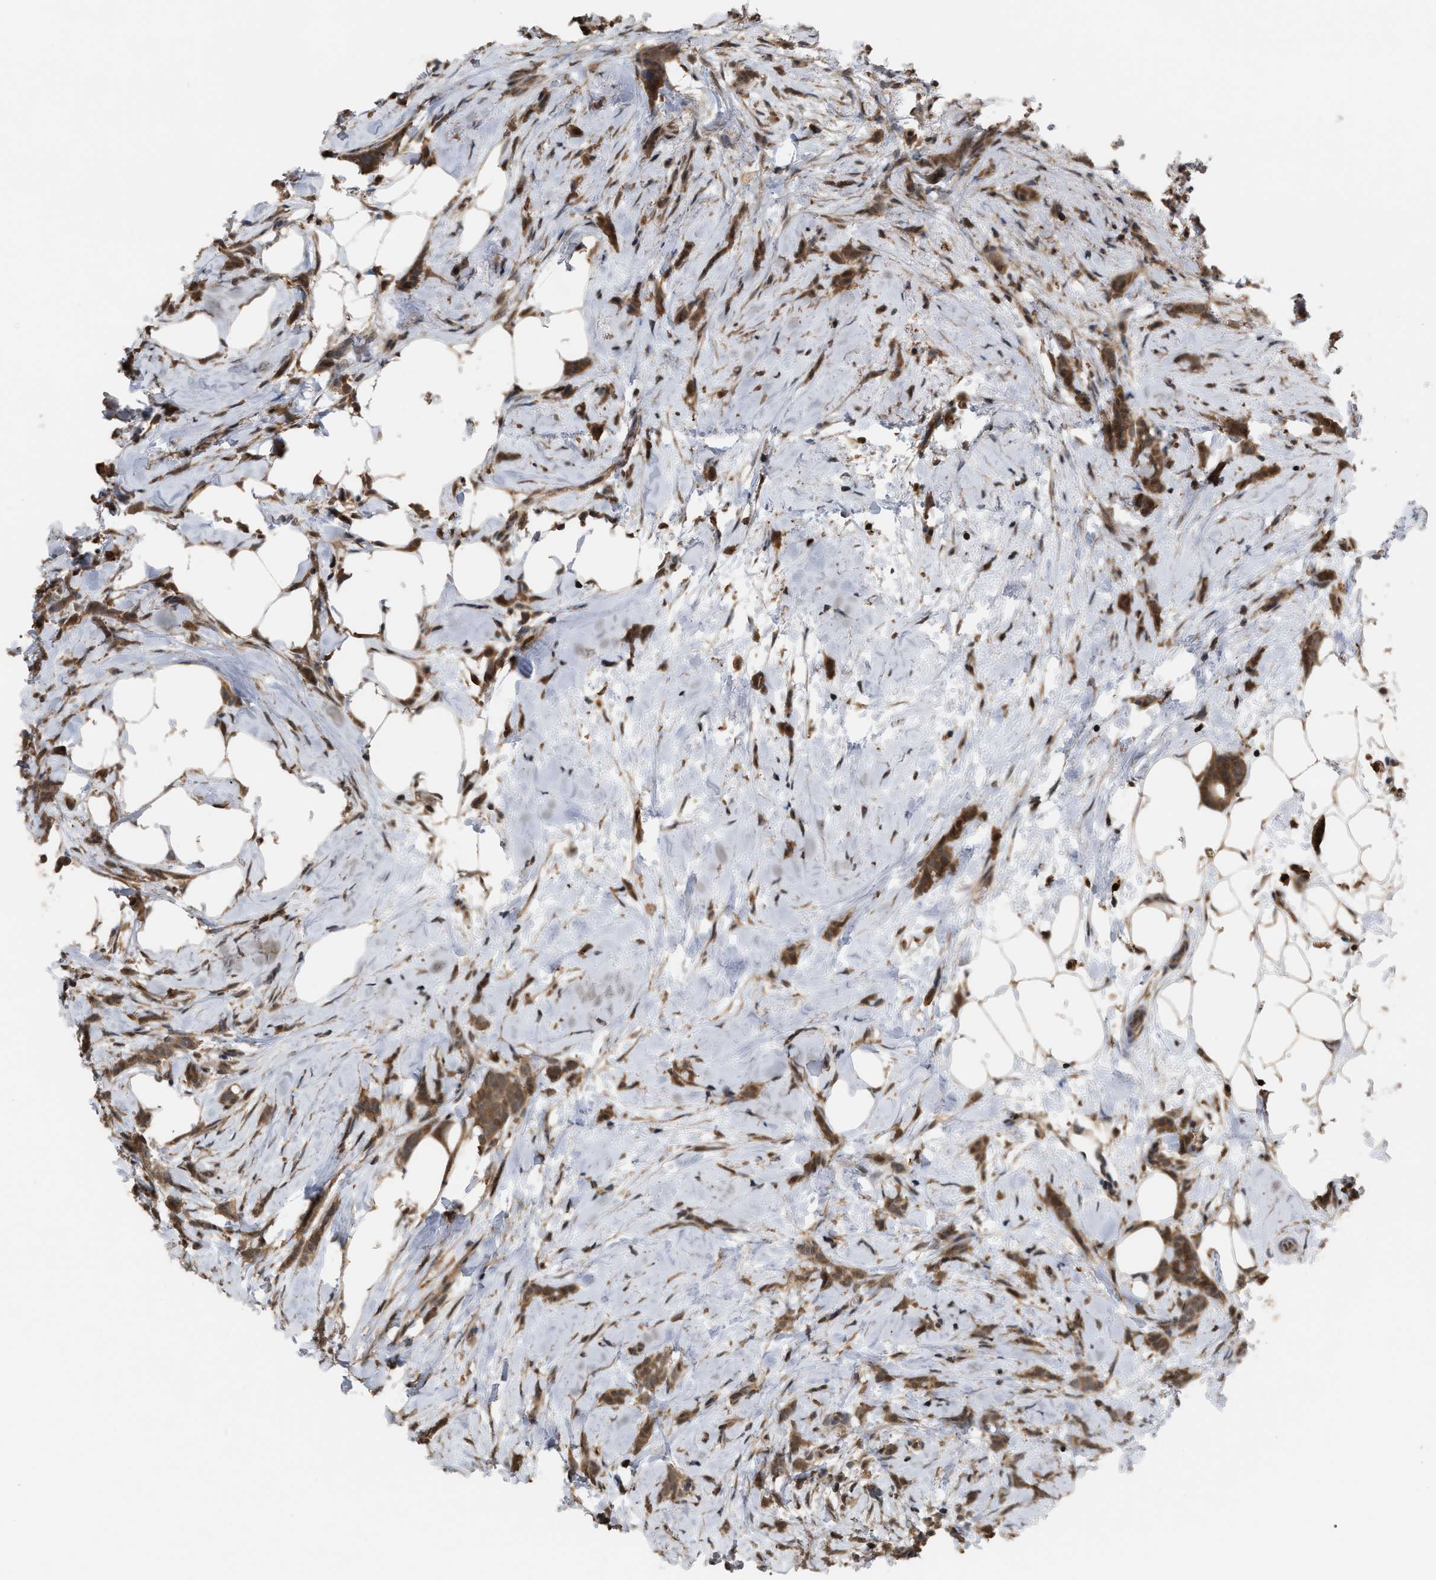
{"staining": {"intensity": "moderate", "quantity": ">75%", "location": "cytoplasmic/membranous"}, "tissue": "breast cancer", "cell_type": "Tumor cells", "image_type": "cancer", "snomed": [{"axis": "morphology", "description": "Lobular carcinoma, in situ"}, {"axis": "morphology", "description": "Lobular carcinoma"}, {"axis": "topography", "description": "Breast"}], "caption": "This photomicrograph demonstrates breast cancer stained with immunohistochemistry to label a protein in brown. The cytoplasmic/membranous of tumor cells show moderate positivity for the protein. Nuclei are counter-stained blue.", "gene": "MTPN", "patient": {"sex": "female", "age": 41}}